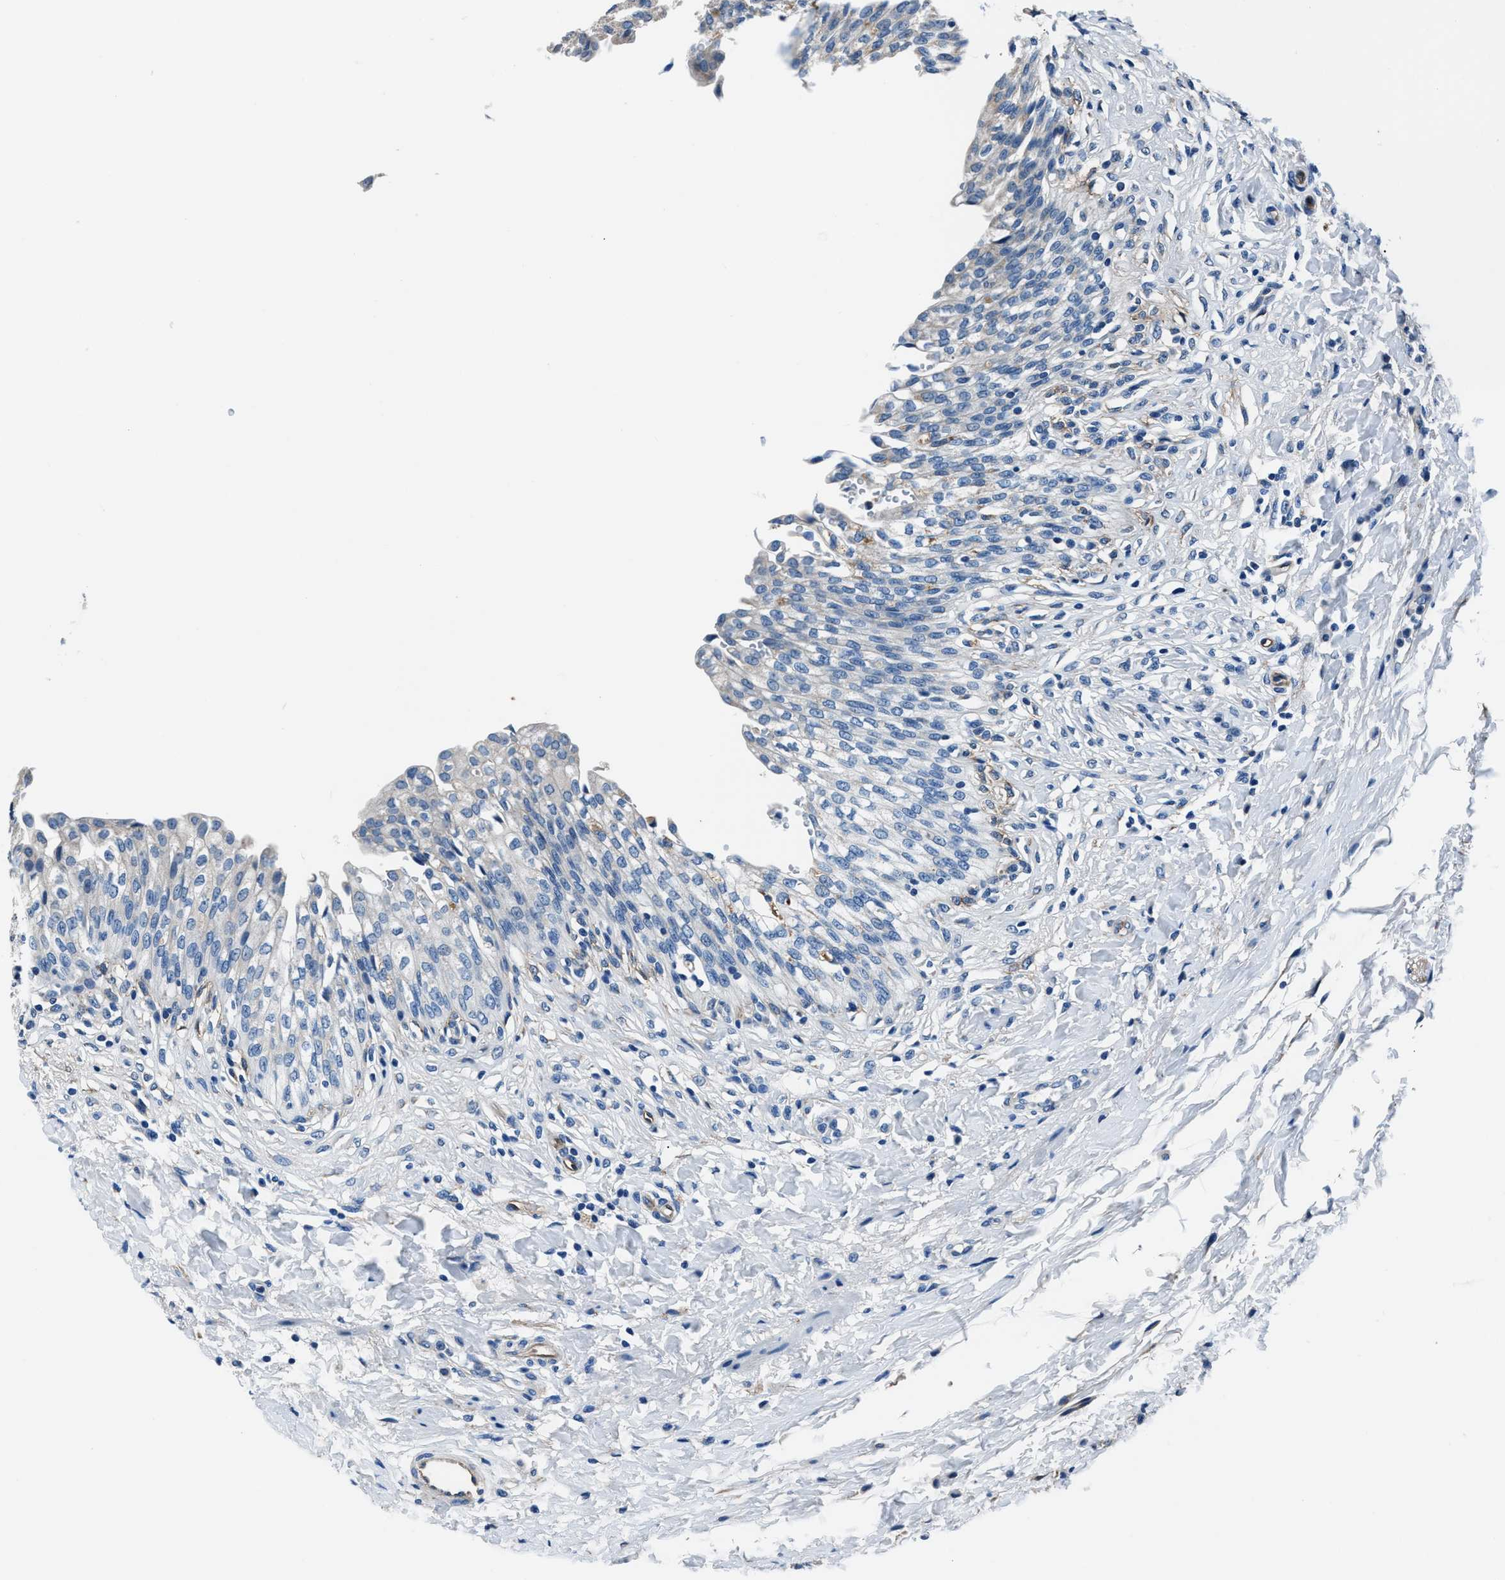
{"staining": {"intensity": "negative", "quantity": "none", "location": "none"}, "tissue": "urinary bladder", "cell_type": "Urothelial cells", "image_type": "normal", "snomed": [{"axis": "morphology", "description": "Urothelial carcinoma, High grade"}, {"axis": "topography", "description": "Urinary bladder"}], "caption": "Urinary bladder stained for a protein using immunohistochemistry reveals no expression urothelial cells.", "gene": "PRTFDC1", "patient": {"sex": "male", "age": 46}}